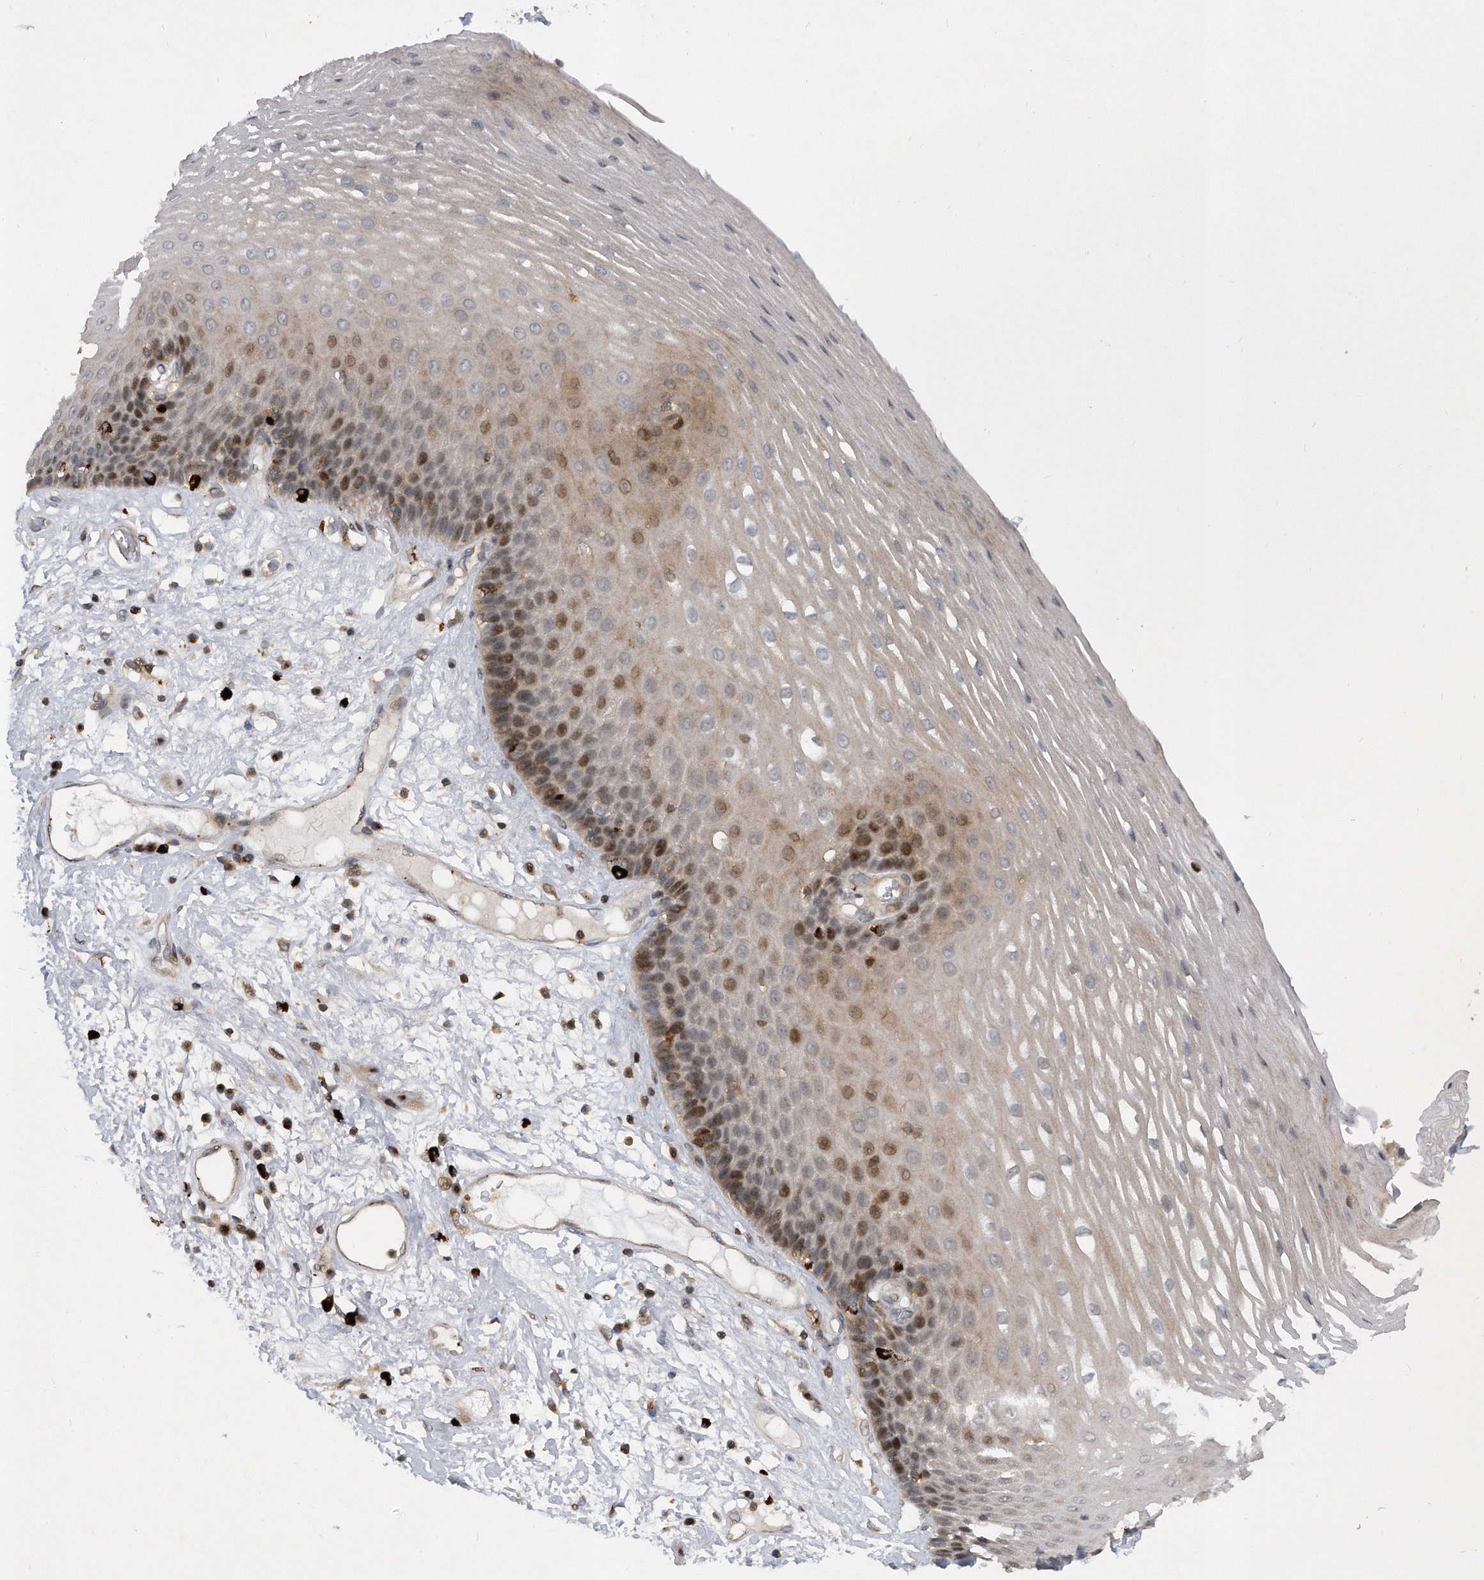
{"staining": {"intensity": "moderate", "quantity": "<25%", "location": "nuclear"}, "tissue": "esophagus", "cell_type": "Squamous epithelial cells", "image_type": "normal", "snomed": [{"axis": "morphology", "description": "Normal tissue, NOS"}, {"axis": "morphology", "description": "Adenocarcinoma, NOS"}, {"axis": "topography", "description": "Esophagus"}], "caption": "Immunohistochemical staining of unremarkable human esophagus displays <25% levels of moderate nuclear protein expression in approximately <25% of squamous epithelial cells.", "gene": "PGBD2", "patient": {"sex": "male", "age": 62}}